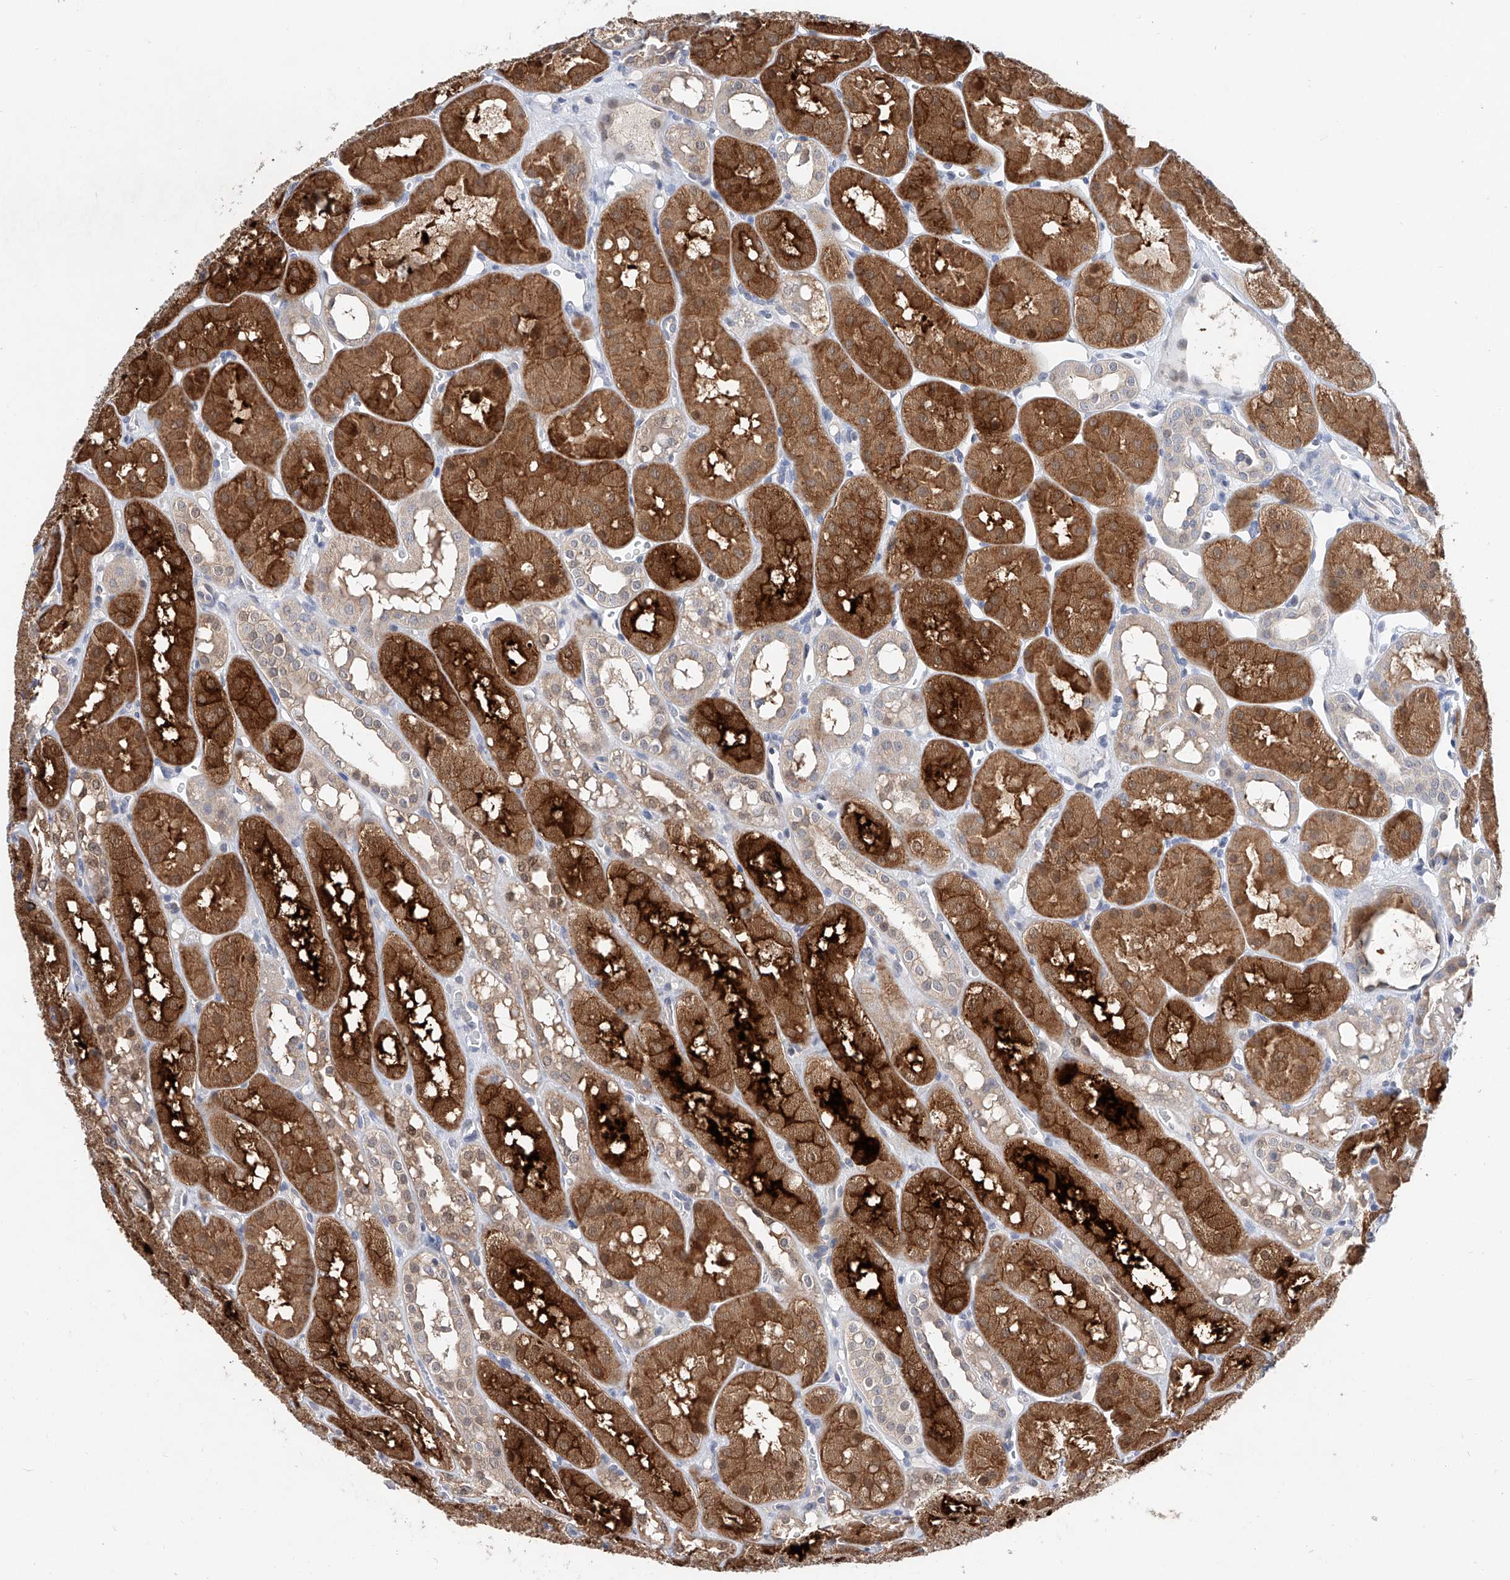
{"staining": {"intensity": "negative", "quantity": "none", "location": "none"}, "tissue": "kidney", "cell_type": "Cells in glomeruli", "image_type": "normal", "snomed": [{"axis": "morphology", "description": "Normal tissue, NOS"}, {"axis": "topography", "description": "Kidney"}], "caption": "Protein analysis of unremarkable kidney demonstrates no significant staining in cells in glomeruli. (DAB IHC, high magnification).", "gene": "FUCA2", "patient": {"sex": "male", "age": 16}}